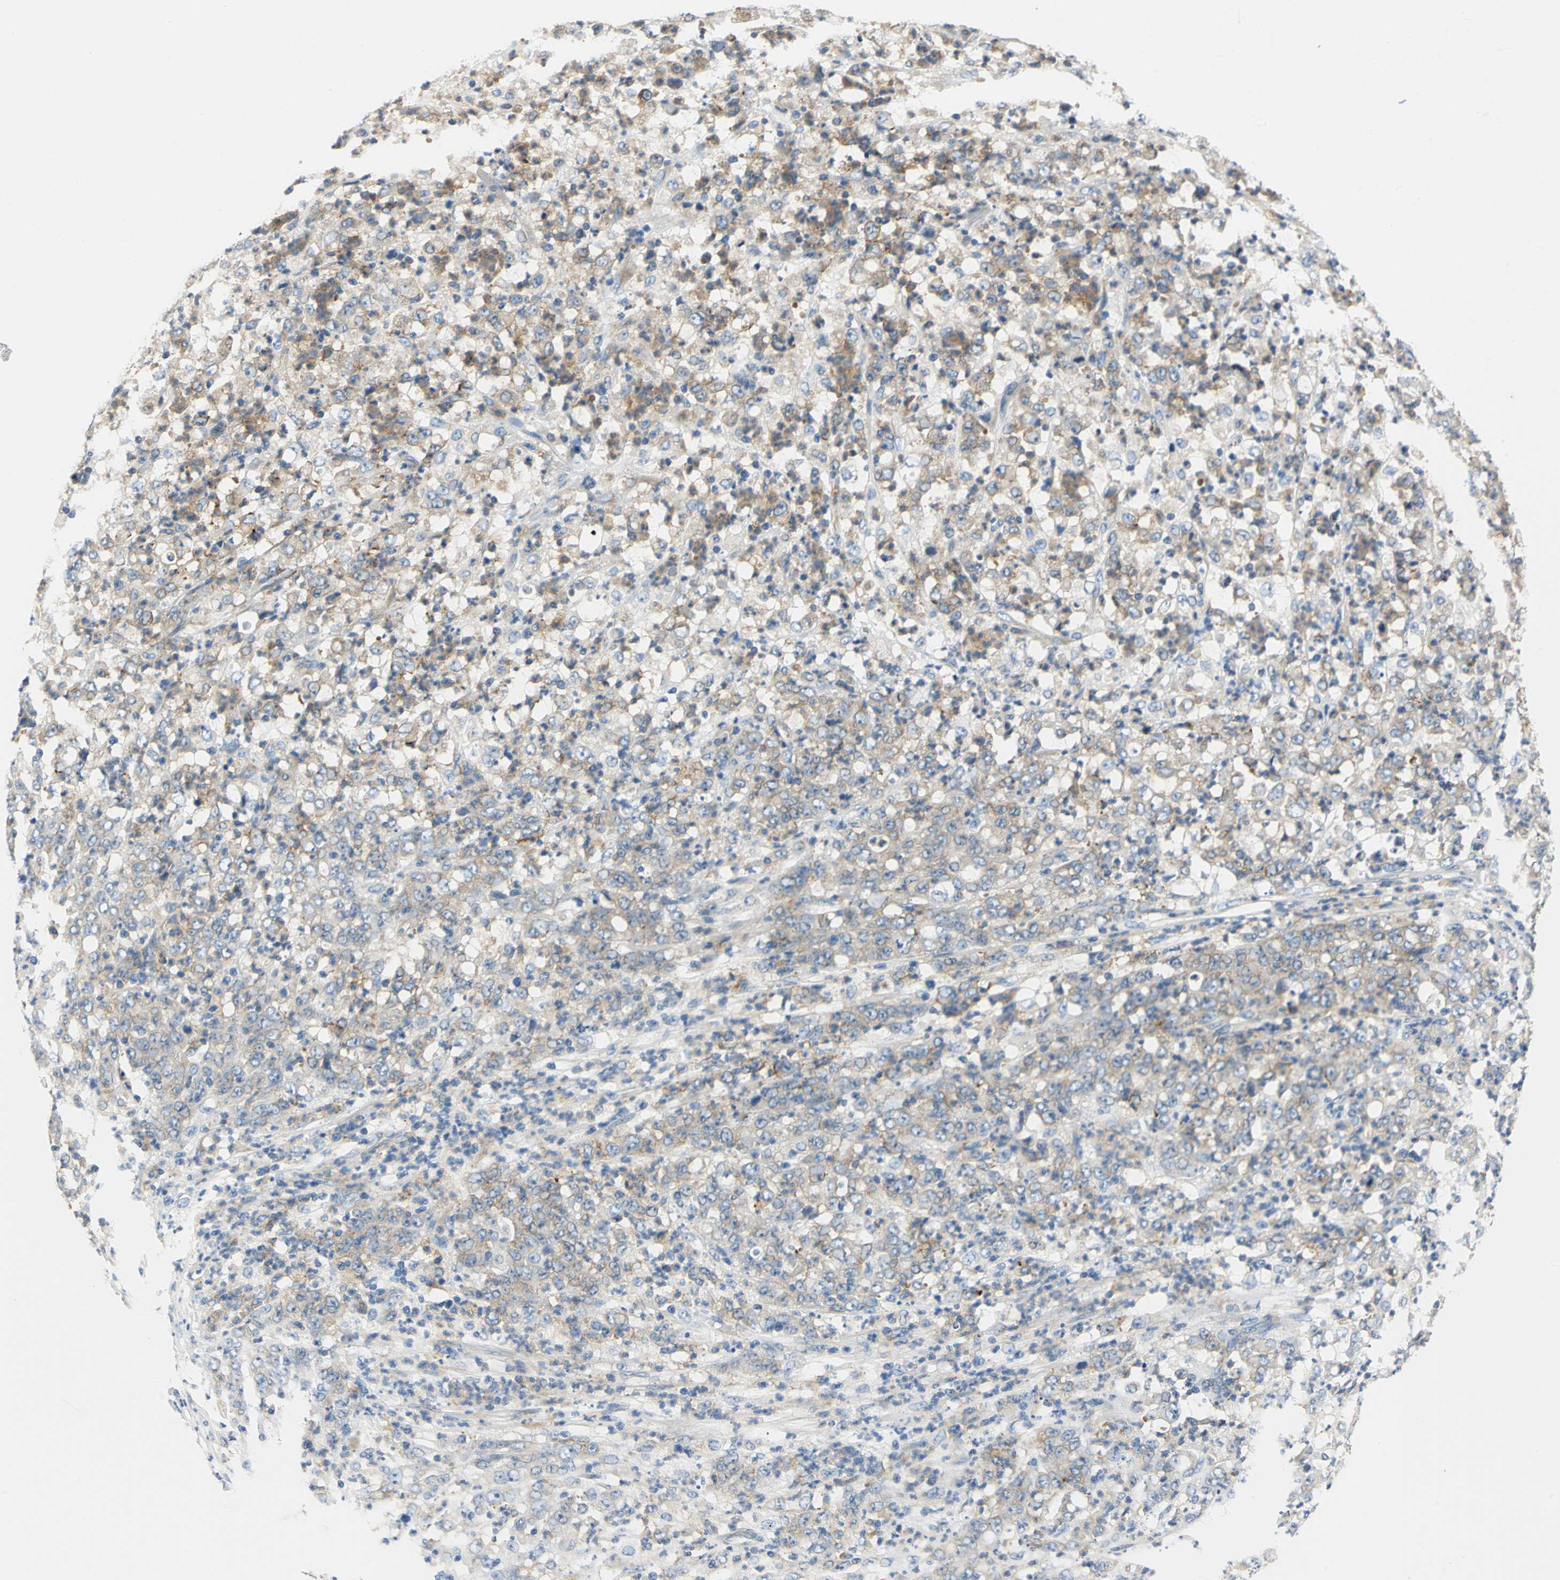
{"staining": {"intensity": "moderate", "quantity": "25%-75%", "location": "cytoplasmic/membranous"}, "tissue": "stomach cancer", "cell_type": "Tumor cells", "image_type": "cancer", "snomed": [{"axis": "morphology", "description": "Adenocarcinoma, NOS"}, {"axis": "topography", "description": "Stomach, lower"}], "caption": "Immunohistochemical staining of human stomach cancer (adenocarcinoma) reveals moderate cytoplasmic/membranous protein staining in about 25%-75% of tumor cells.", "gene": "TRIM25", "patient": {"sex": "female", "age": 71}}